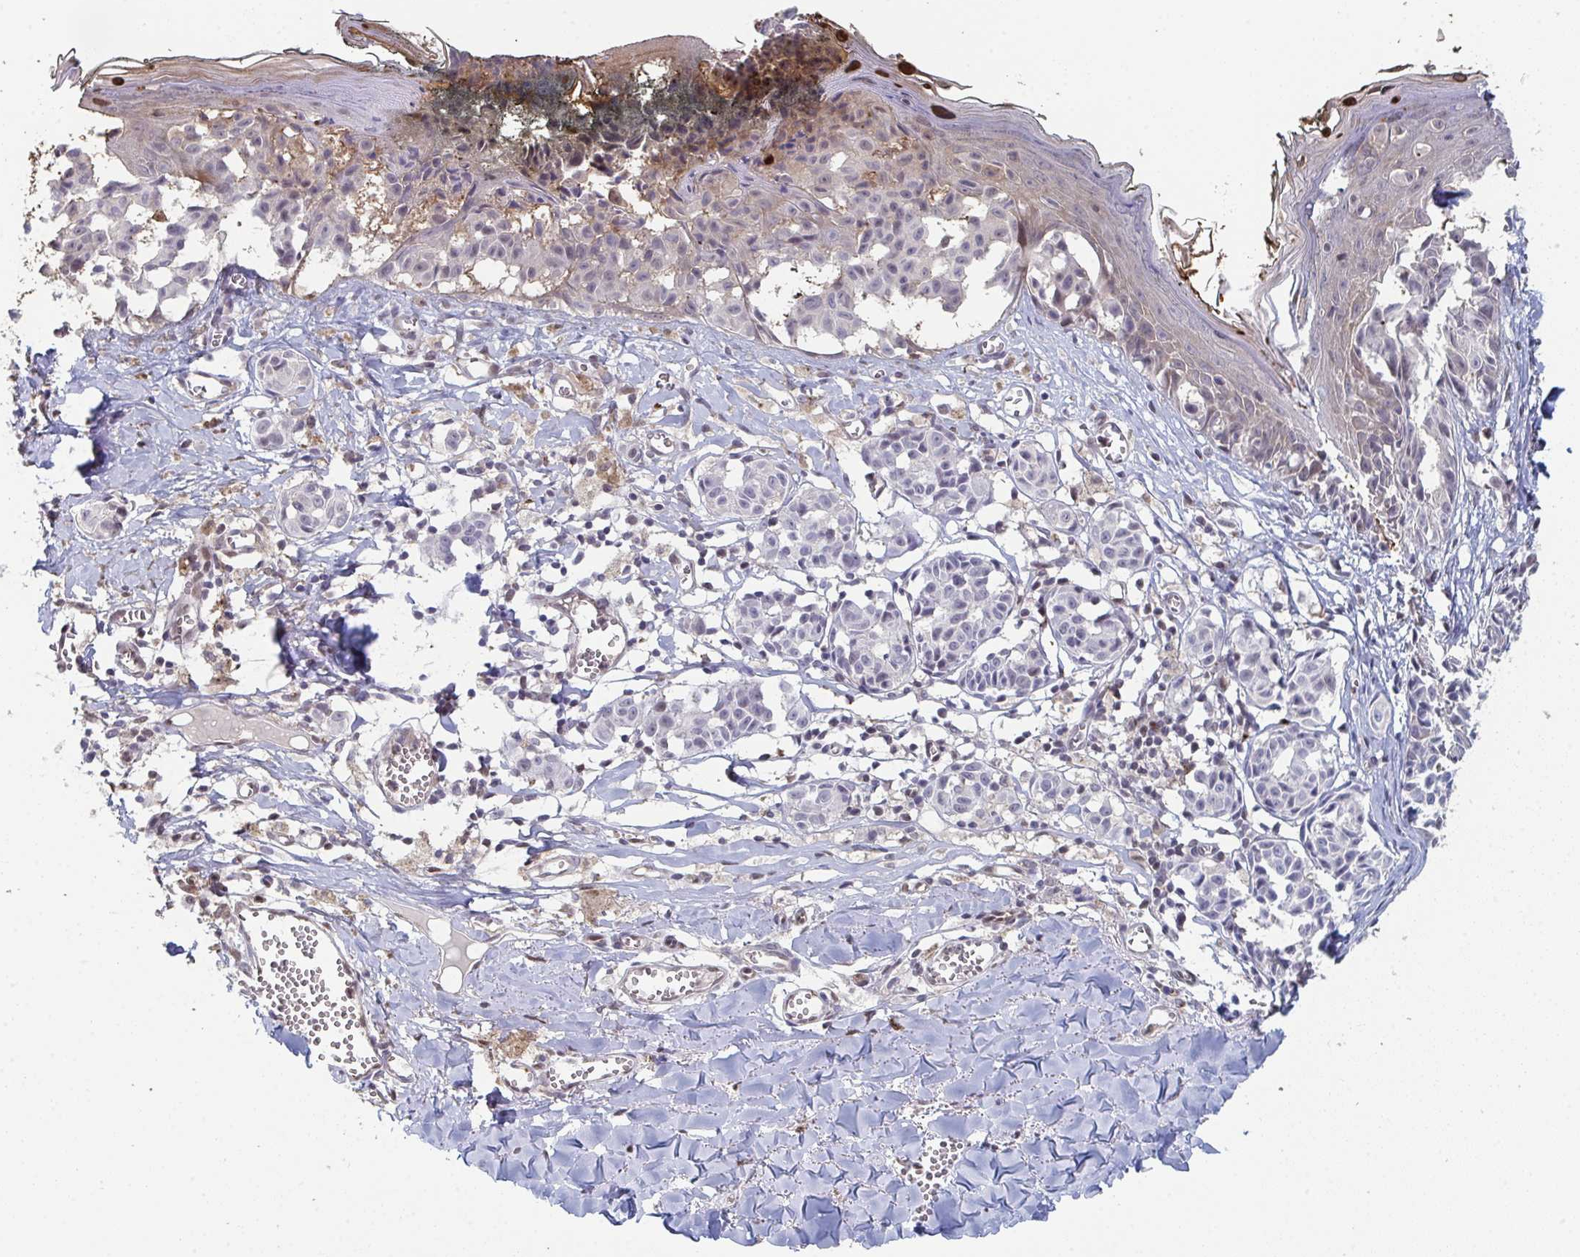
{"staining": {"intensity": "negative", "quantity": "none", "location": "none"}, "tissue": "melanoma", "cell_type": "Tumor cells", "image_type": "cancer", "snomed": [{"axis": "morphology", "description": "Malignant melanoma, NOS"}, {"axis": "topography", "description": "Skin"}], "caption": "Malignant melanoma stained for a protein using IHC exhibits no positivity tumor cells.", "gene": "ACD", "patient": {"sex": "female", "age": 43}}